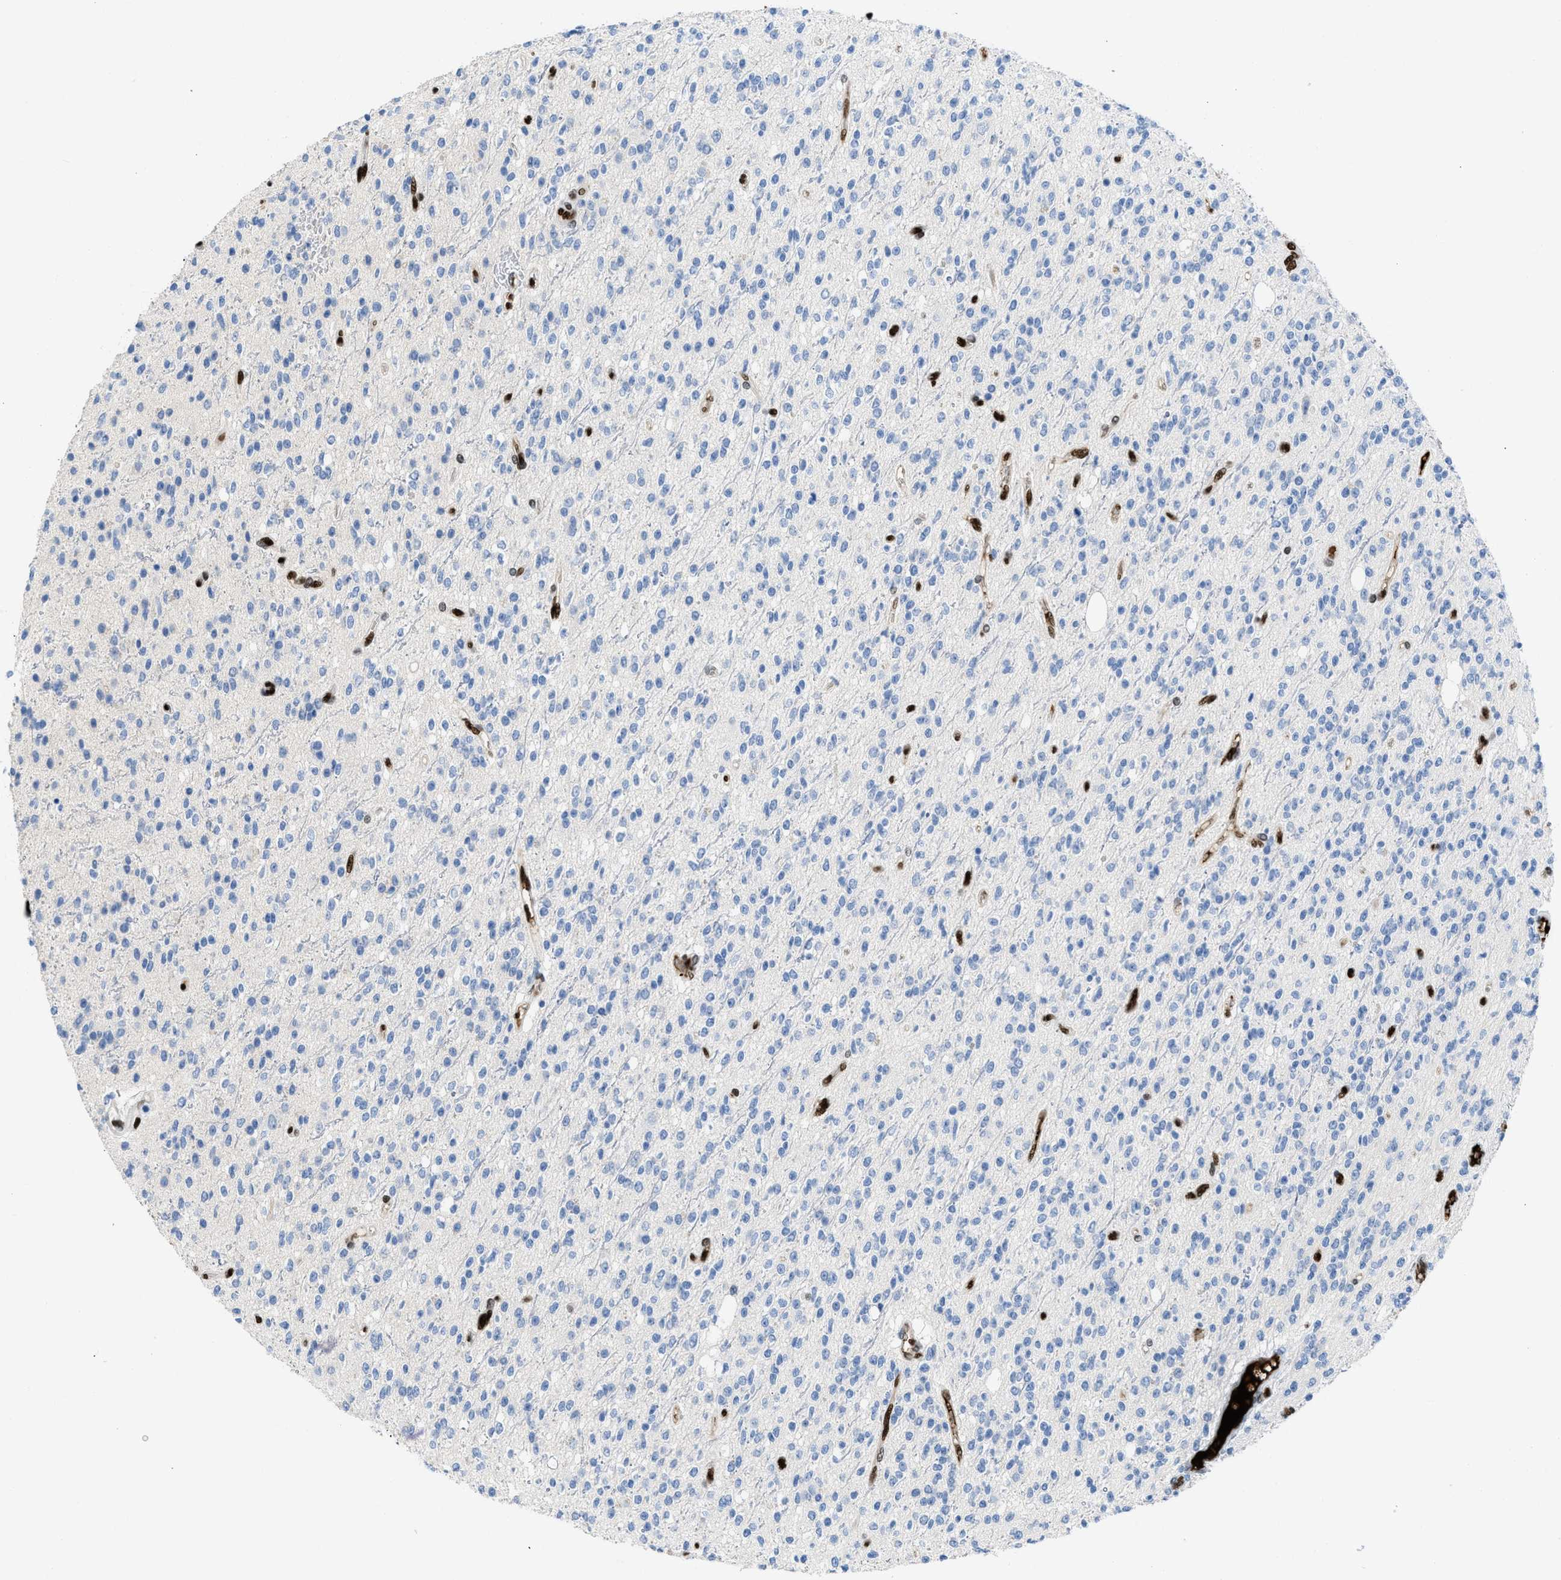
{"staining": {"intensity": "negative", "quantity": "none", "location": "none"}, "tissue": "glioma", "cell_type": "Tumor cells", "image_type": "cancer", "snomed": [{"axis": "morphology", "description": "Glioma, malignant, High grade"}, {"axis": "topography", "description": "Brain"}], "caption": "Immunohistochemistry (IHC) histopathology image of neoplastic tissue: human glioma stained with DAB exhibits no significant protein expression in tumor cells.", "gene": "LEF1", "patient": {"sex": "male", "age": 34}}